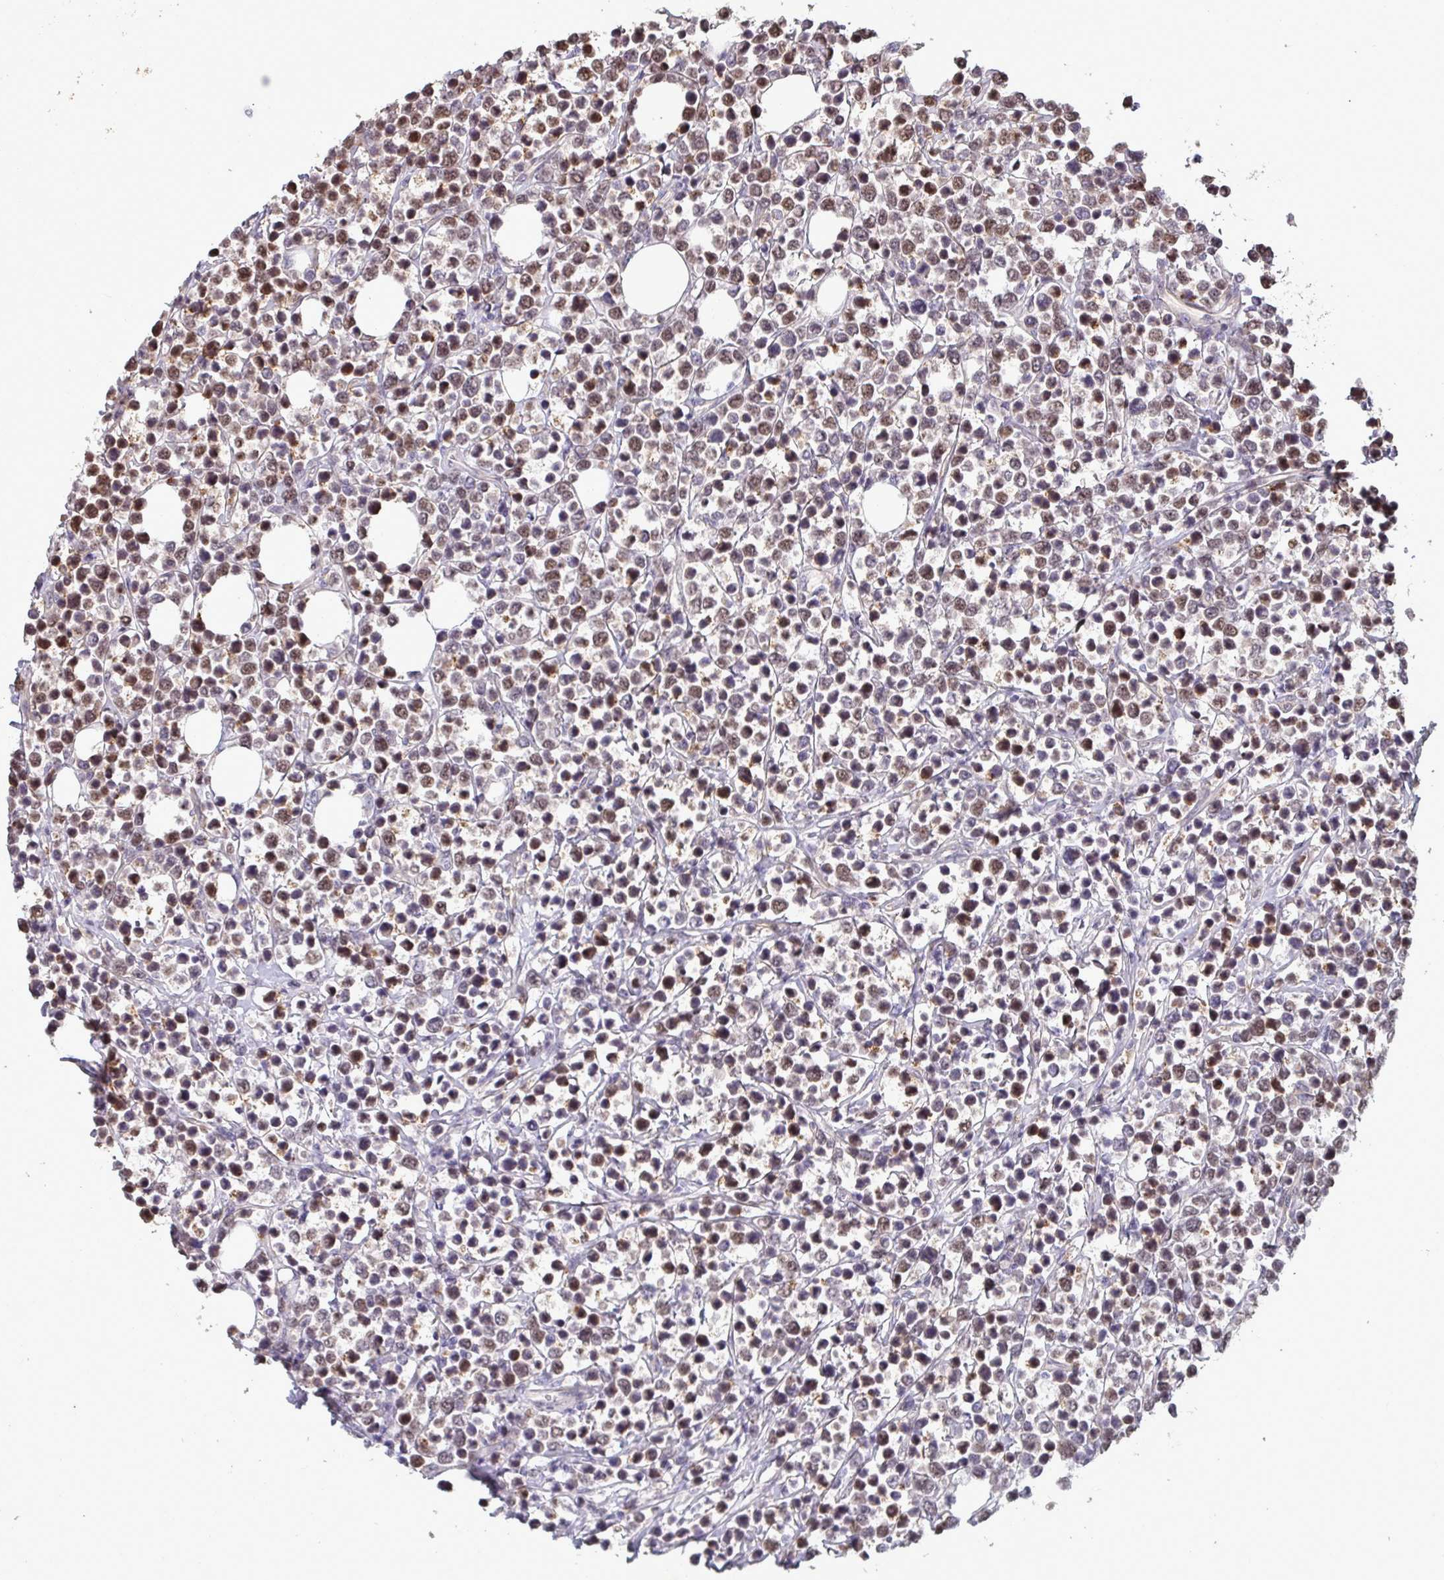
{"staining": {"intensity": "moderate", "quantity": ">75%", "location": "nuclear"}, "tissue": "lymphoma", "cell_type": "Tumor cells", "image_type": "cancer", "snomed": [{"axis": "morphology", "description": "Malignant lymphoma, non-Hodgkin's type, Low grade"}, {"axis": "topography", "description": "Lymph node"}], "caption": "The micrograph displays staining of lymphoma, revealing moderate nuclear protein expression (brown color) within tumor cells.", "gene": "IPO5", "patient": {"sex": "male", "age": 60}}